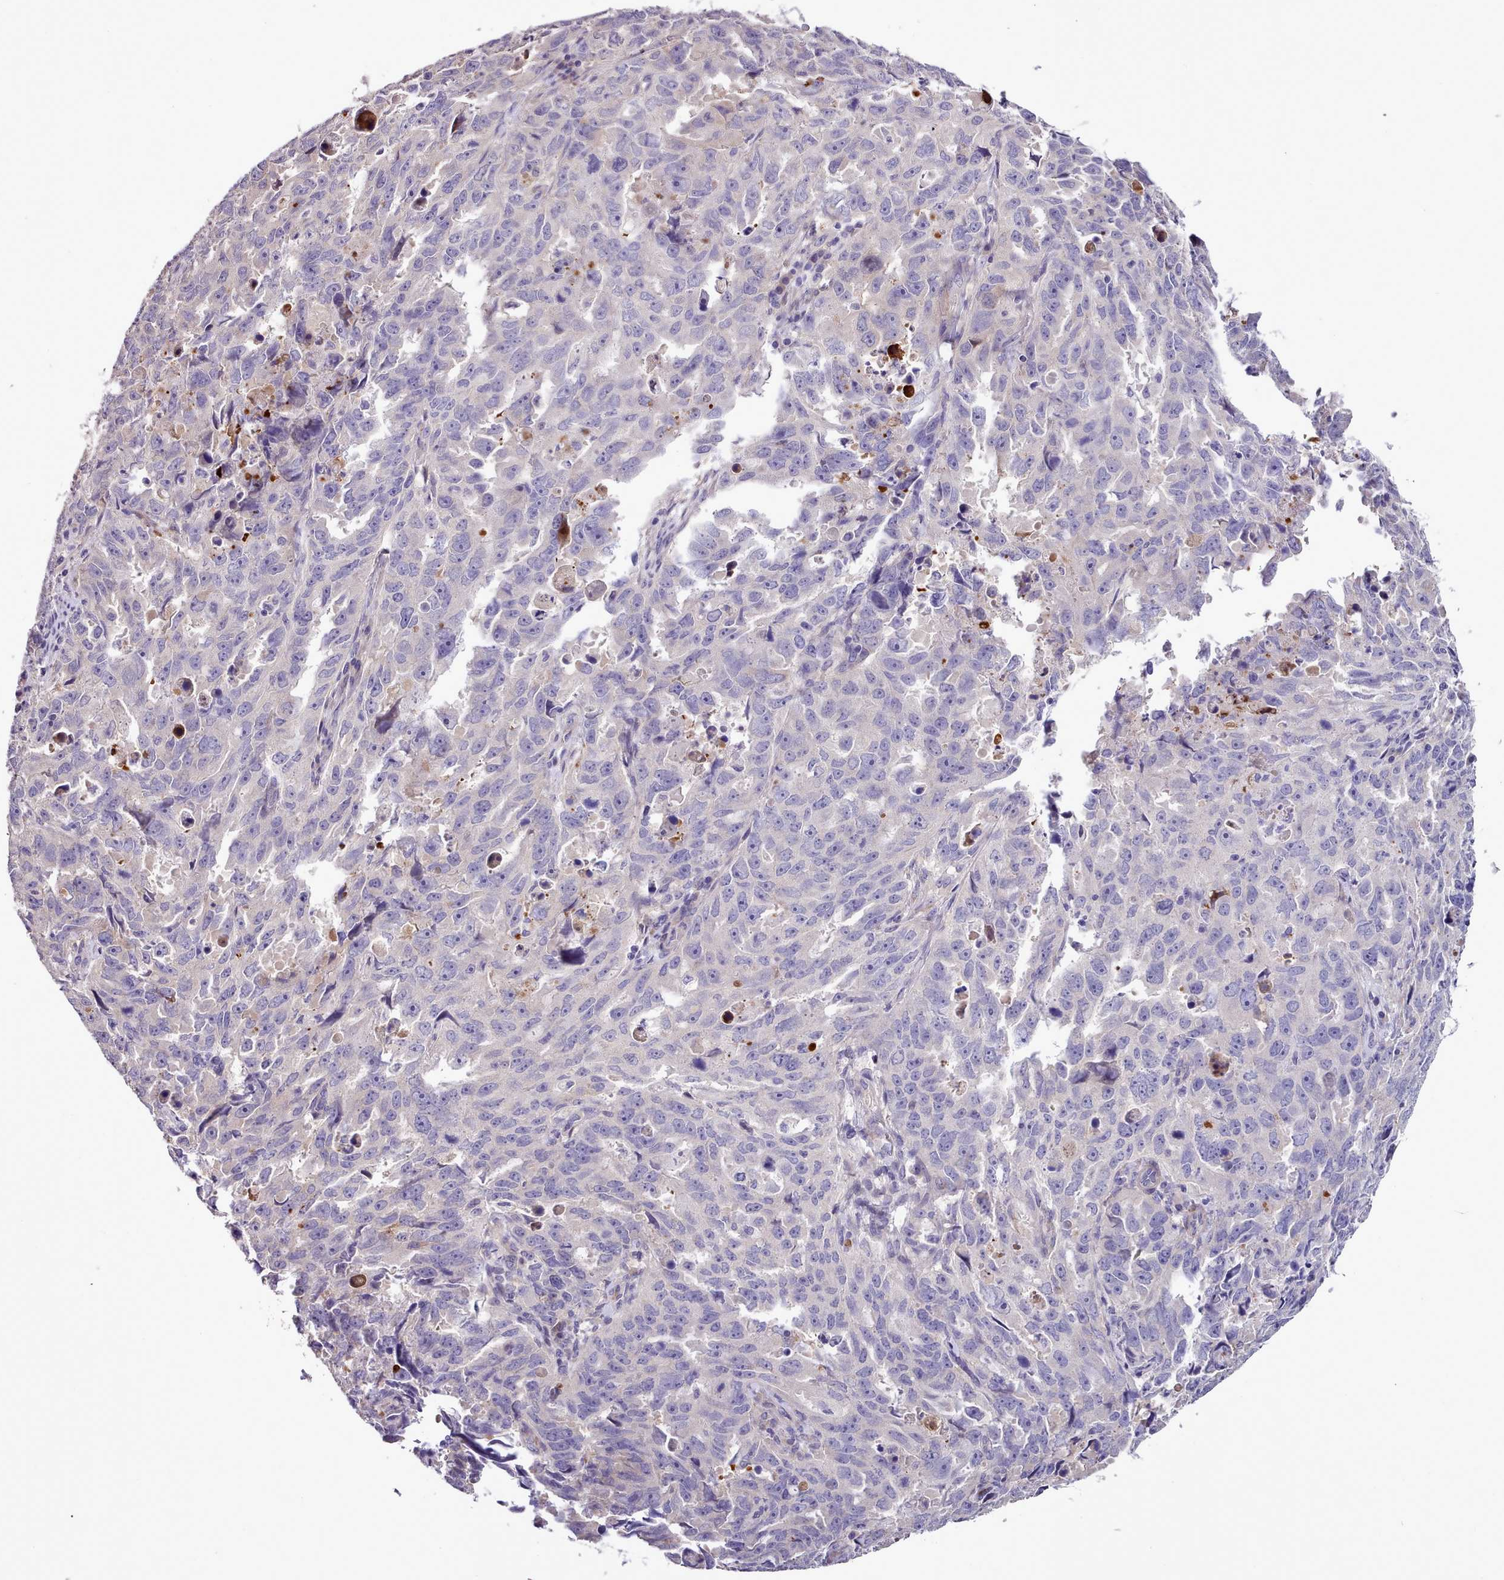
{"staining": {"intensity": "negative", "quantity": "none", "location": "none"}, "tissue": "endometrial cancer", "cell_type": "Tumor cells", "image_type": "cancer", "snomed": [{"axis": "morphology", "description": "Adenocarcinoma, NOS"}, {"axis": "topography", "description": "Endometrium"}], "caption": "This is an IHC micrograph of human adenocarcinoma (endometrial). There is no expression in tumor cells.", "gene": "SETX", "patient": {"sex": "female", "age": 65}}